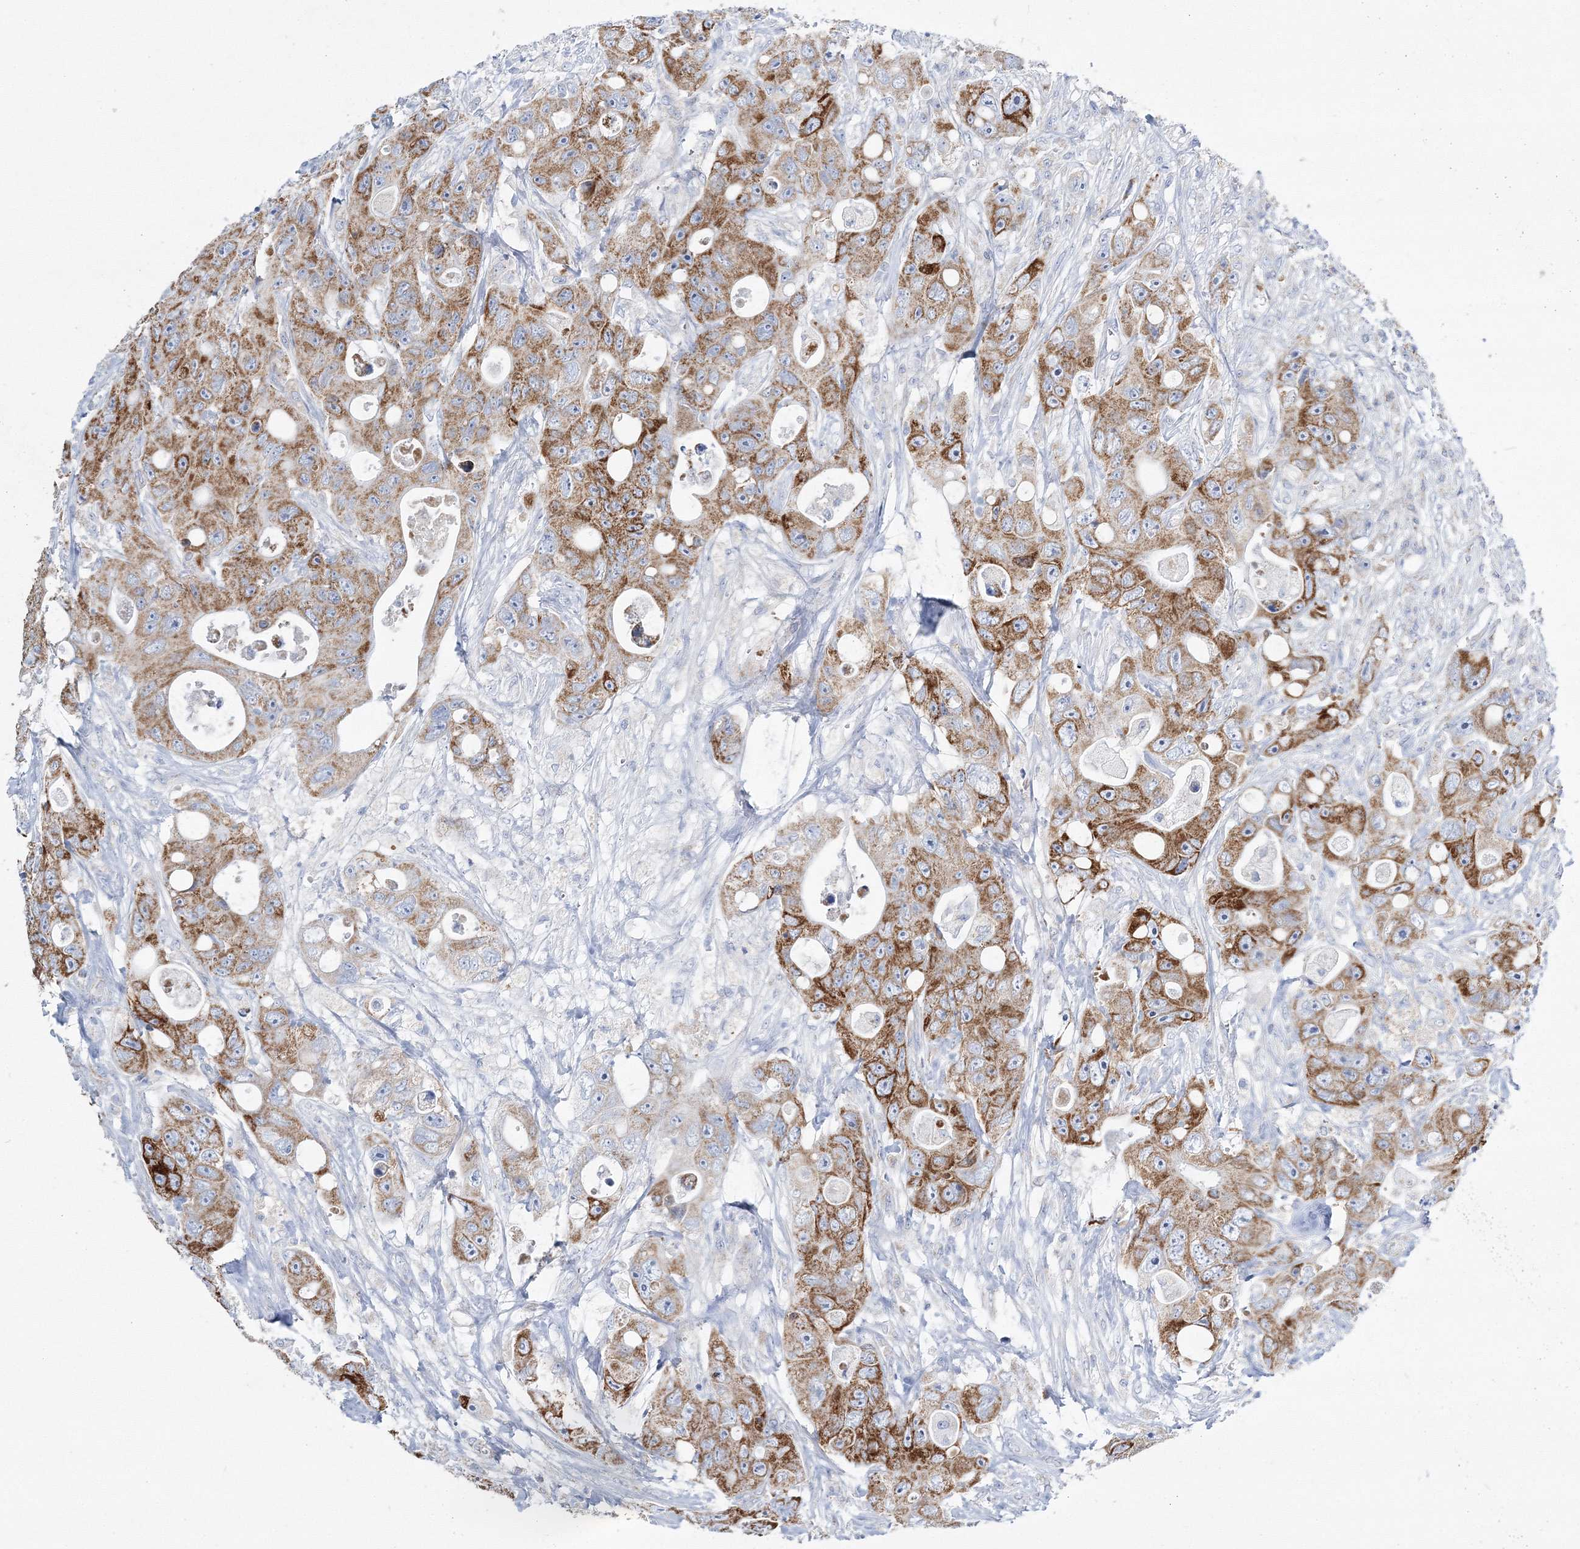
{"staining": {"intensity": "strong", "quantity": ">75%", "location": "cytoplasmic/membranous"}, "tissue": "colorectal cancer", "cell_type": "Tumor cells", "image_type": "cancer", "snomed": [{"axis": "morphology", "description": "Adenocarcinoma, NOS"}, {"axis": "topography", "description": "Colon"}], "caption": "High-magnification brightfield microscopy of colorectal adenocarcinoma stained with DAB (brown) and counterstained with hematoxylin (blue). tumor cells exhibit strong cytoplasmic/membranous staining is appreciated in about>75% of cells. (brown staining indicates protein expression, while blue staining denotes nuclei).", "gene": "HIBCH", "patient": {"sex": "female", "age": 46}}